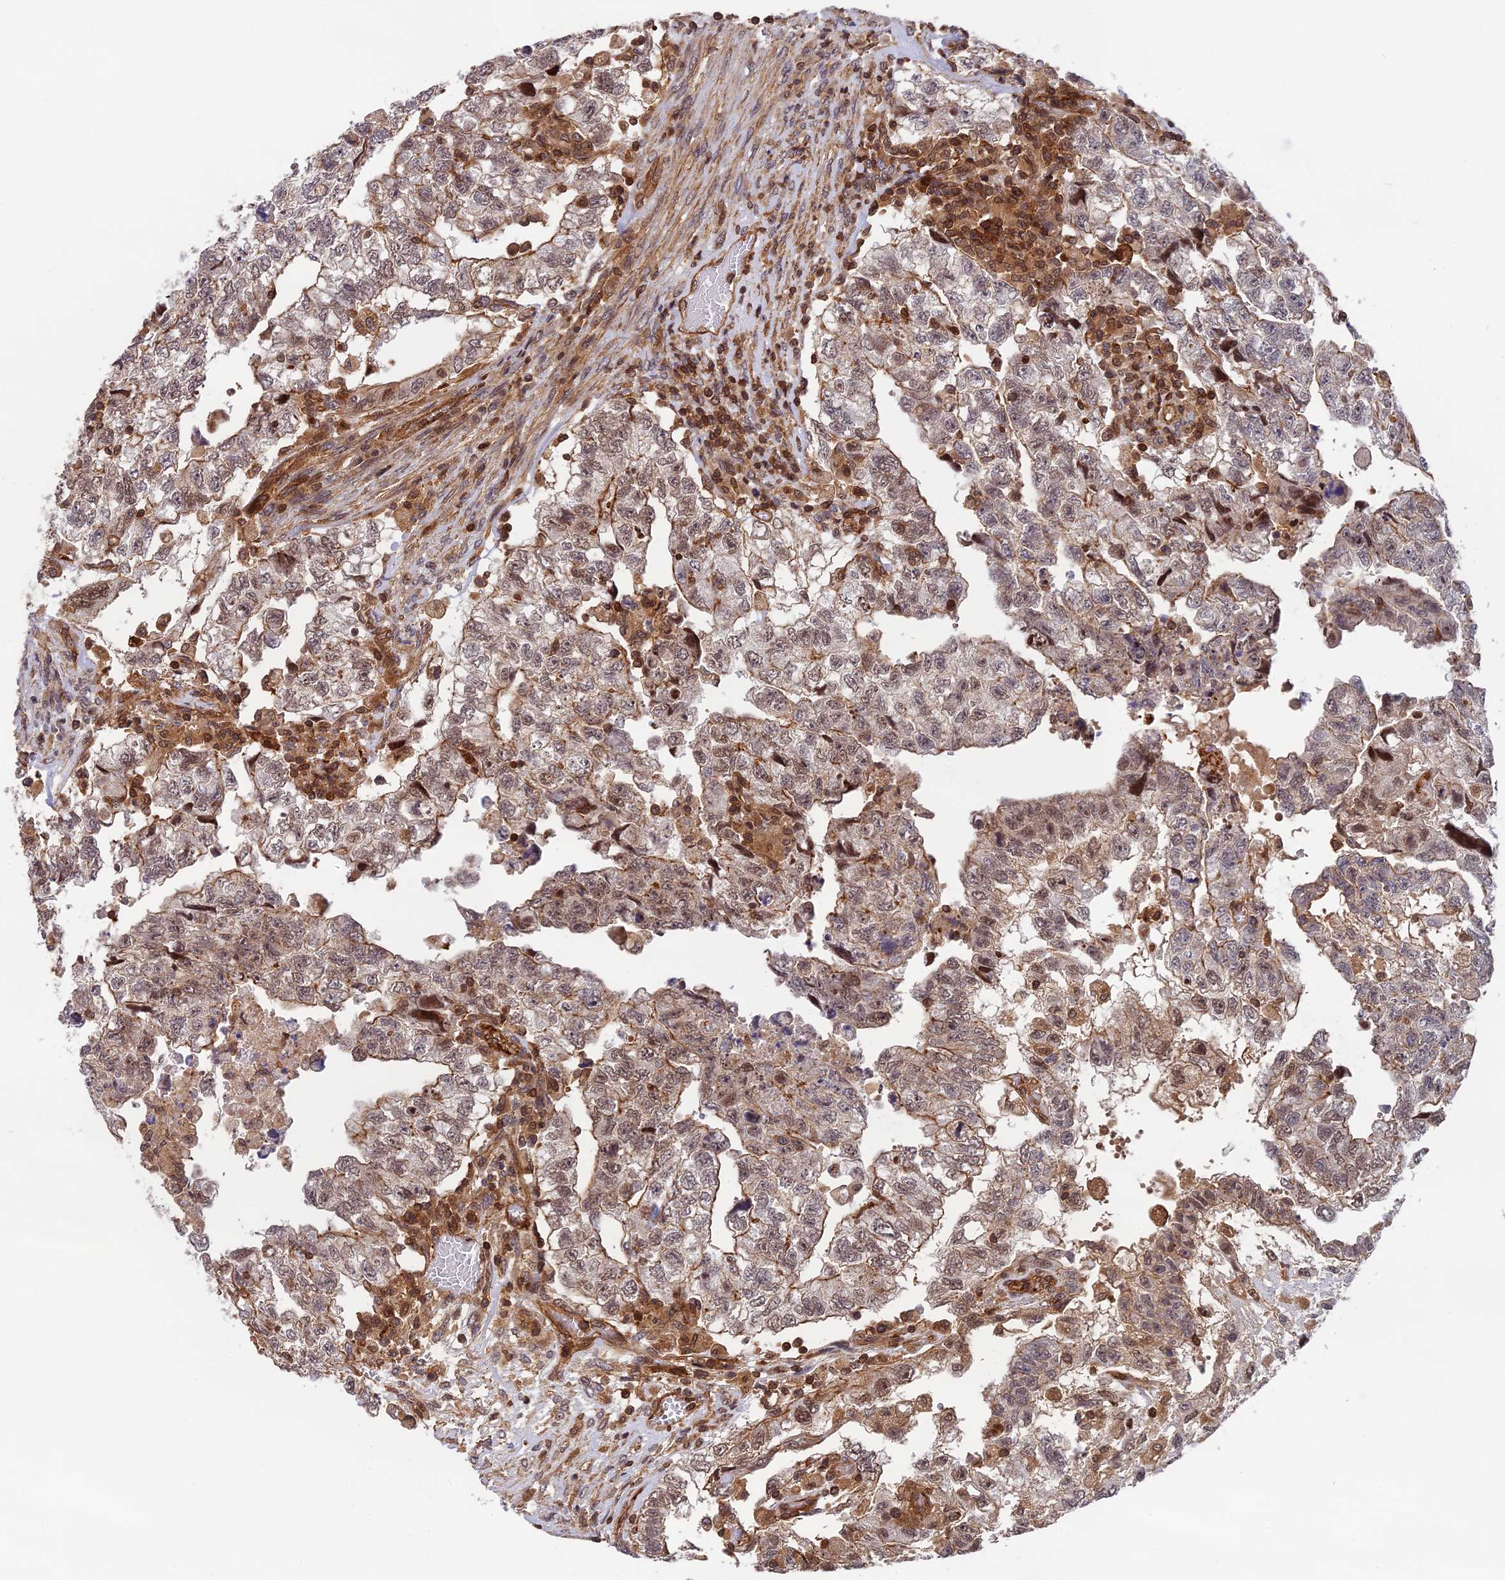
{"staining": {"intensity": "moderate", "quantity": "25%-75%", "location": "cytoplasmic/membranous,nuclear"}, "tissue": "testis cancer", "cell_type": "Tumor cells", "image_type": "cancer", "snomed": [{"axis": "morphology", "description": "Carcinoma, Embryonal, NOS"}, {"axis": "topography", "description": "Testis"}], "caption": "Immunohistochemistry of testis cancer (embryonal carcinoma) exhibits medium levels of moderate cytoplasmic/membranous and nuclear expression in about 25%-75% of tumor cells.", "gene": "OSBPL1A", "patient": {"sex": "male", "age": 36}}